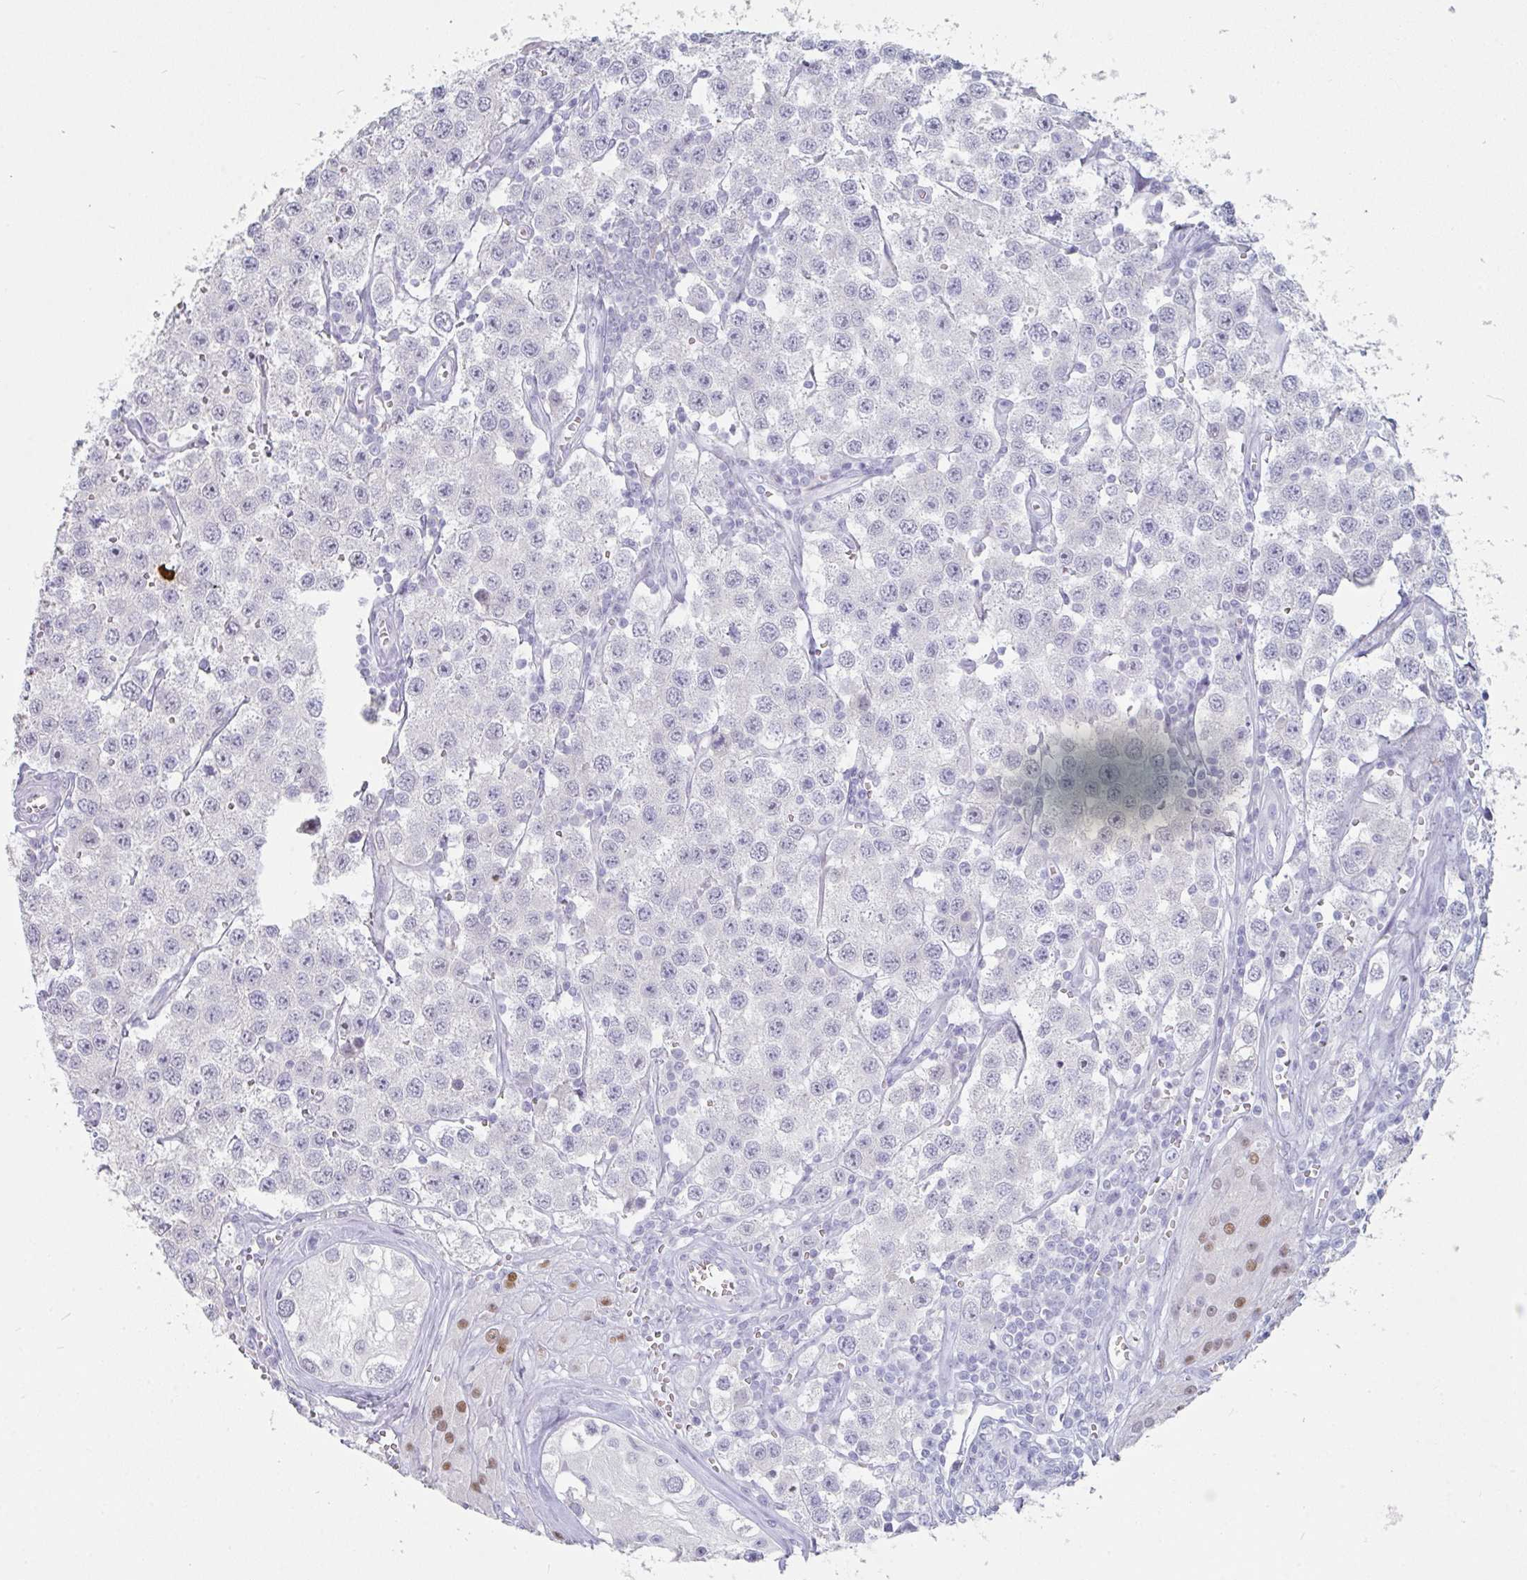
{"staining": {"intensity": "negative", "quantity": "none", "location": "none"}, "tissue": "testis cancer", "cell_type": "Tumor cells", "image_type": "cancer", "snomed": [{"axis": "morphology", "description": "Seminoma, NOS"}, {"axis": "topography", "description": "Testis"}], "caption": "IHC of human testis seminoma displays no staining in tumor cells.", "gene": "RUBCN", "patient": {"sex": "male", "age": 34}}